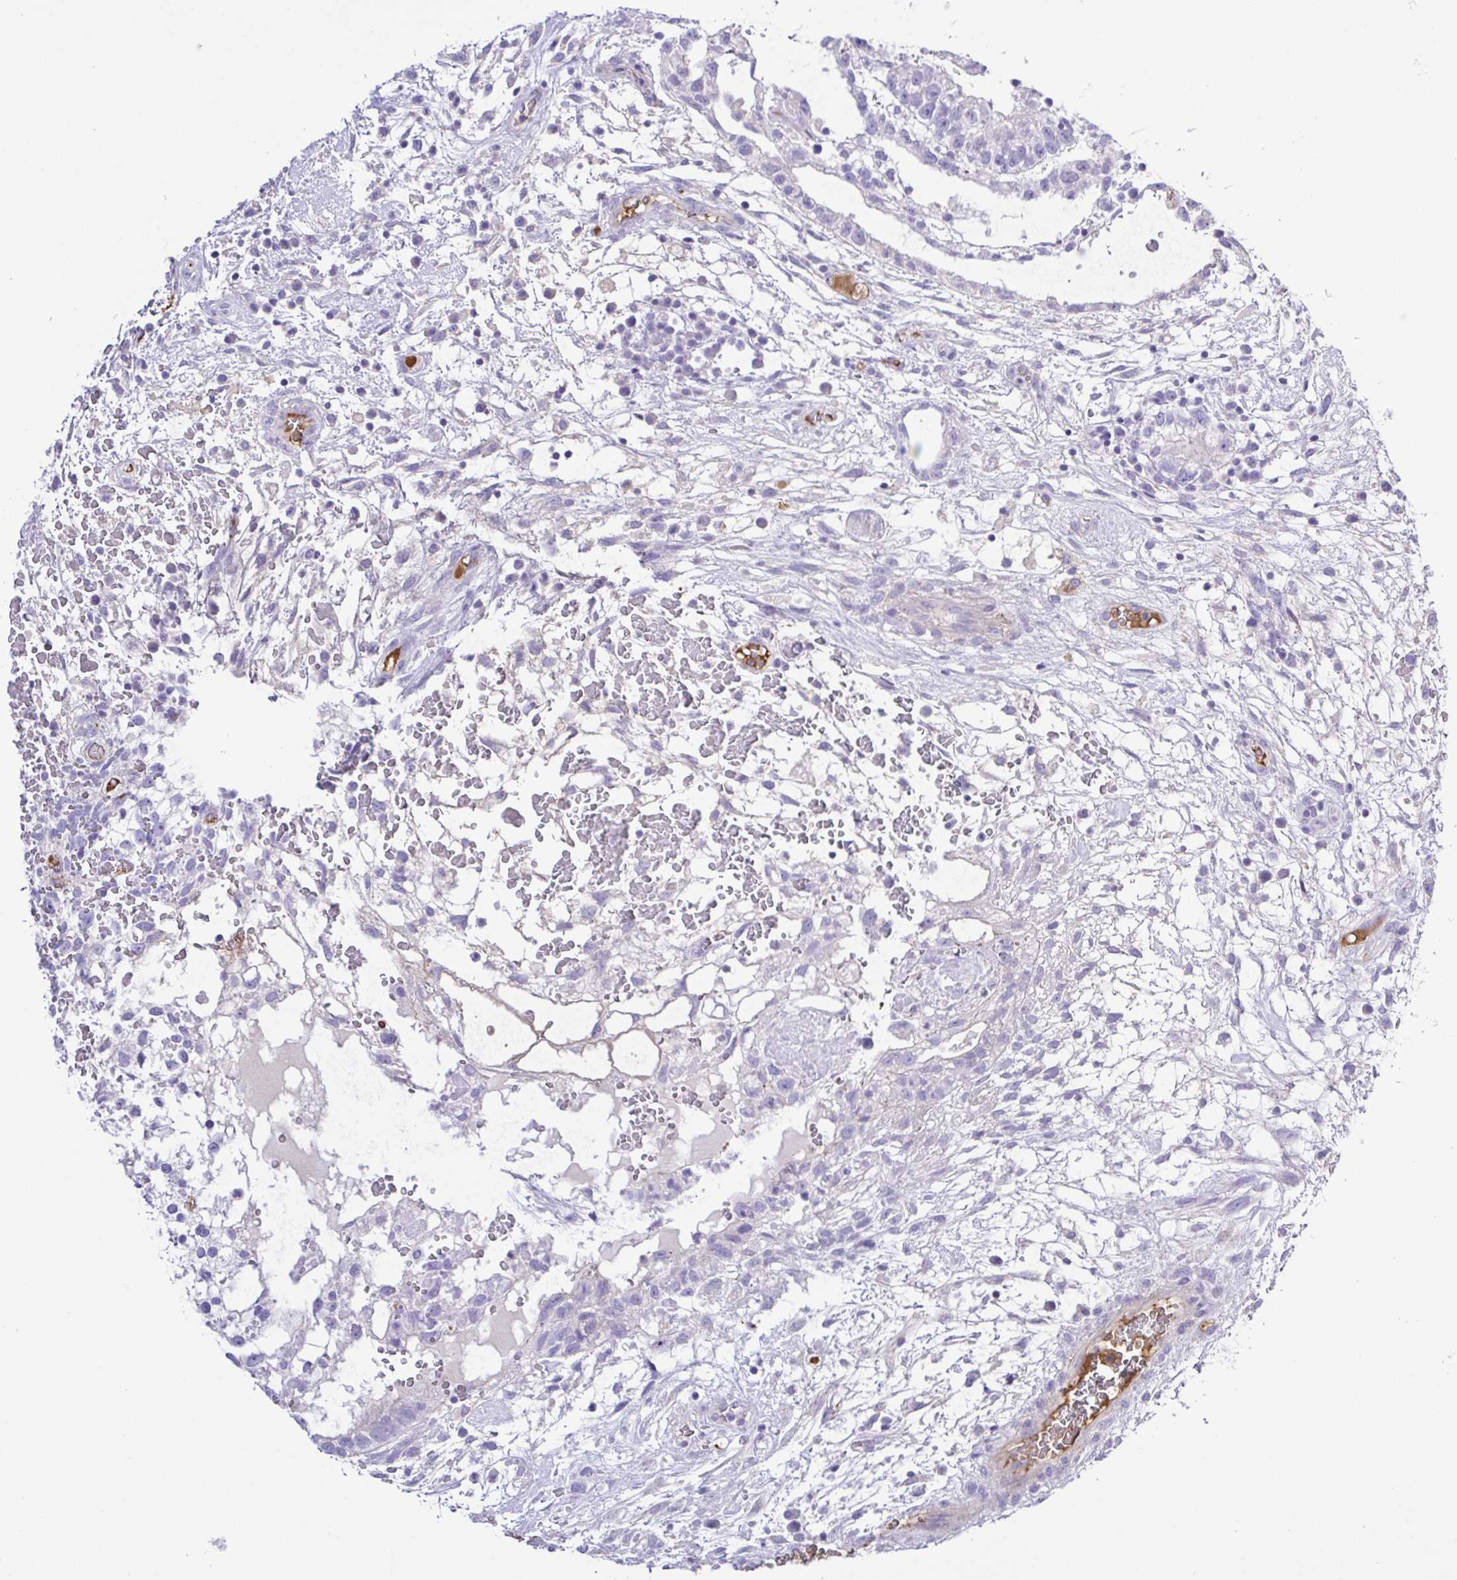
{"staining": {"intensity": "negative", "quantity": "none", "location": "none"}, "tissue": "testis cancer", "cell_type": "Tumor cells", "image_type": "cancer", "snomed": [{"axis": "morphology", "description": "Normal tissue, NOS"}, {"axis": "morphology", "description": "Carcinoma, Embryonal, NOS"}, {"axis": "topography", "description": "Testis"}], "caption": "Tumor cells show no significant protein expression in testis cancer.", "gene": "GABBR2", "patient": {"sex": "male", "age": 32}}